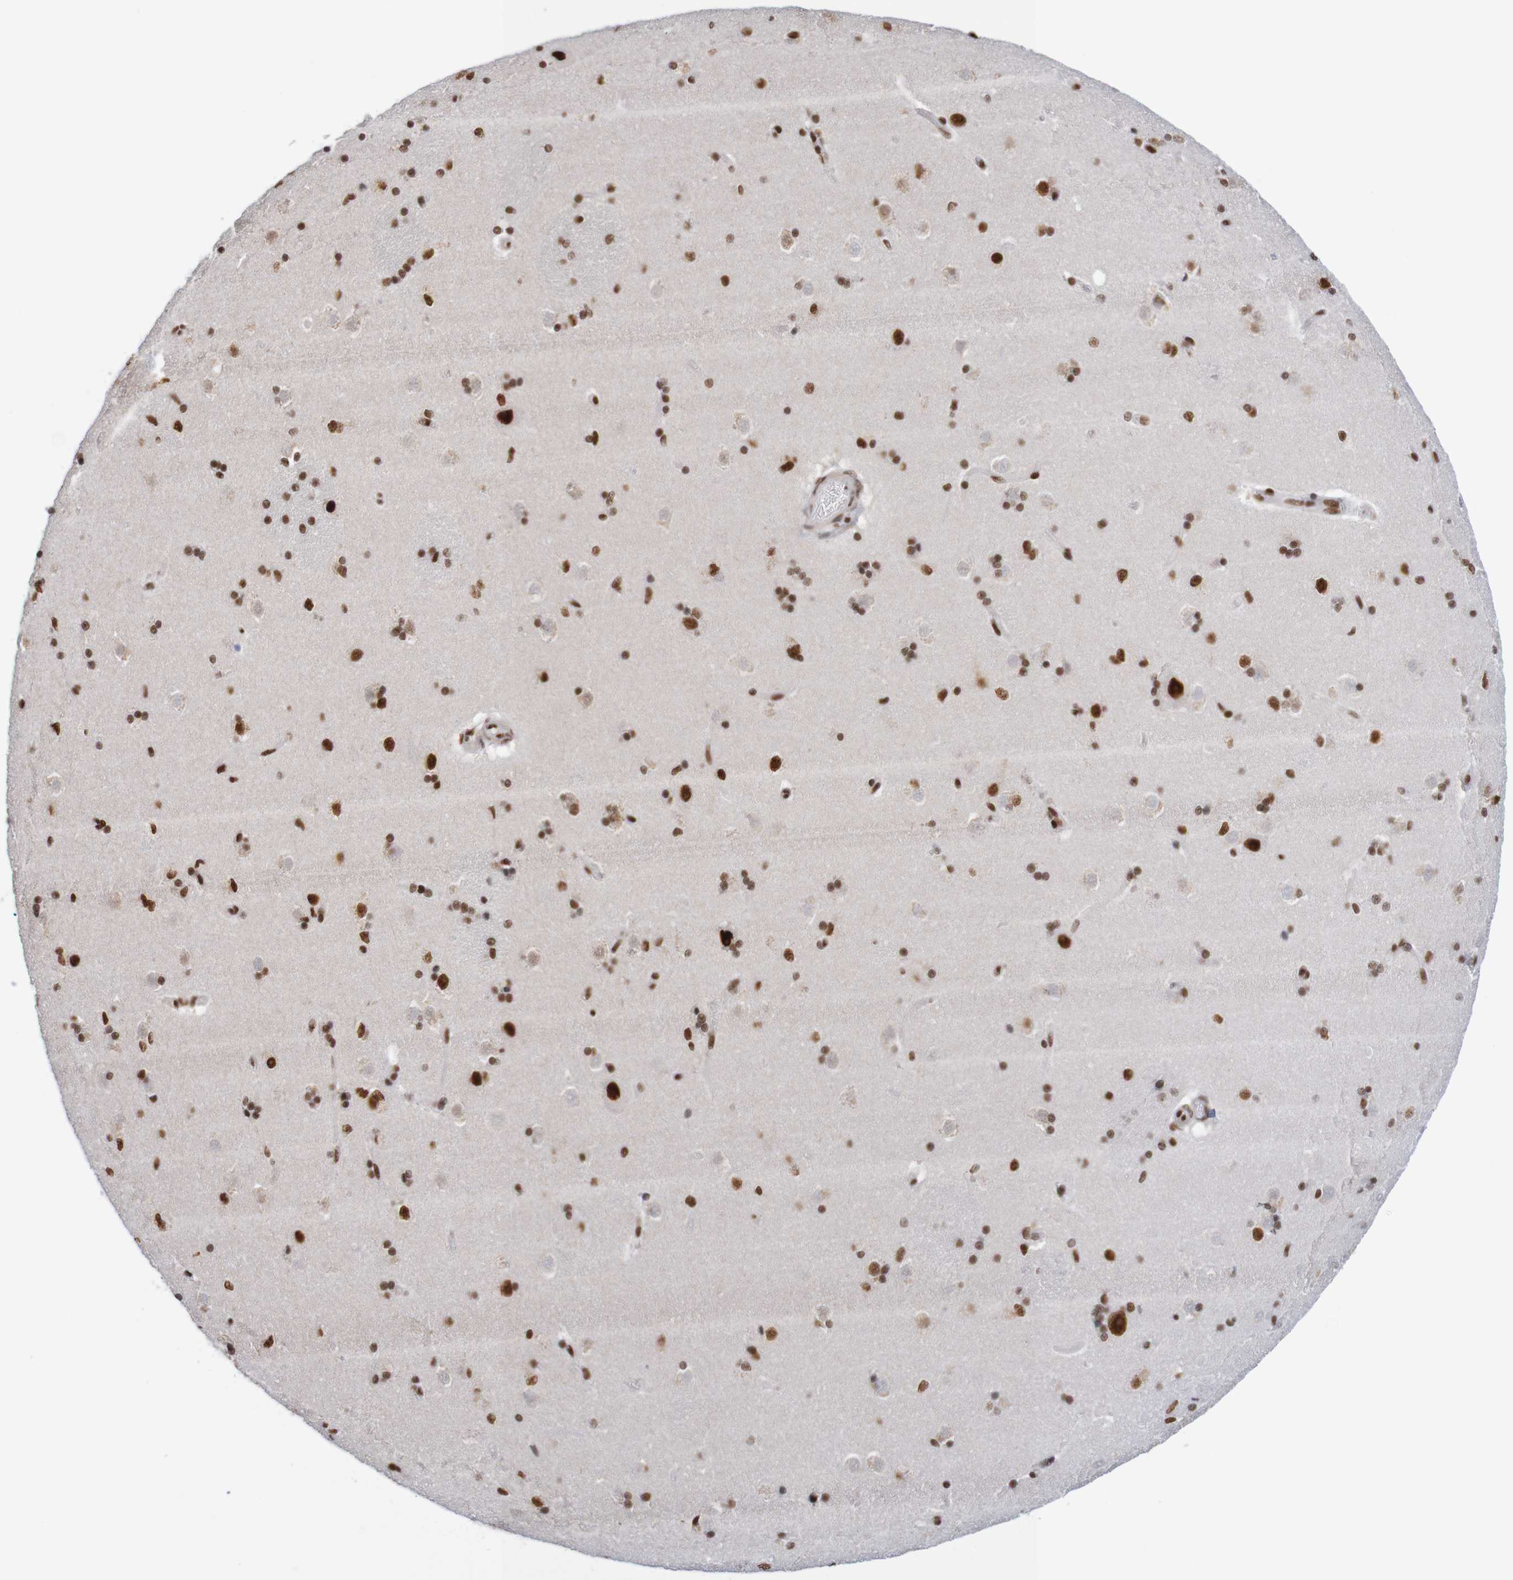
{"staining": {"intensity": "strong", "quantity": ">75%", "location": "nuclear"}, "tissue": "caudate", "cell_type": "Glial cells", "image_type": "normal", "snomed": [{"axis": "morphology", "description": "Normal tissue, NOS"}, {"axis": "topography", "description": "Lateral ventricle wall"}], "caption": "Protein expression analysis of normal caudate exhibits strong nuclear positivity in about >75% of glial cells. Using DAB (brown) and hematoxylin (blue) stains, captured at high magnification using brightfield microscopy.", "gene": "THRAP3", "patient": {"sex": "female", "age": 19}}